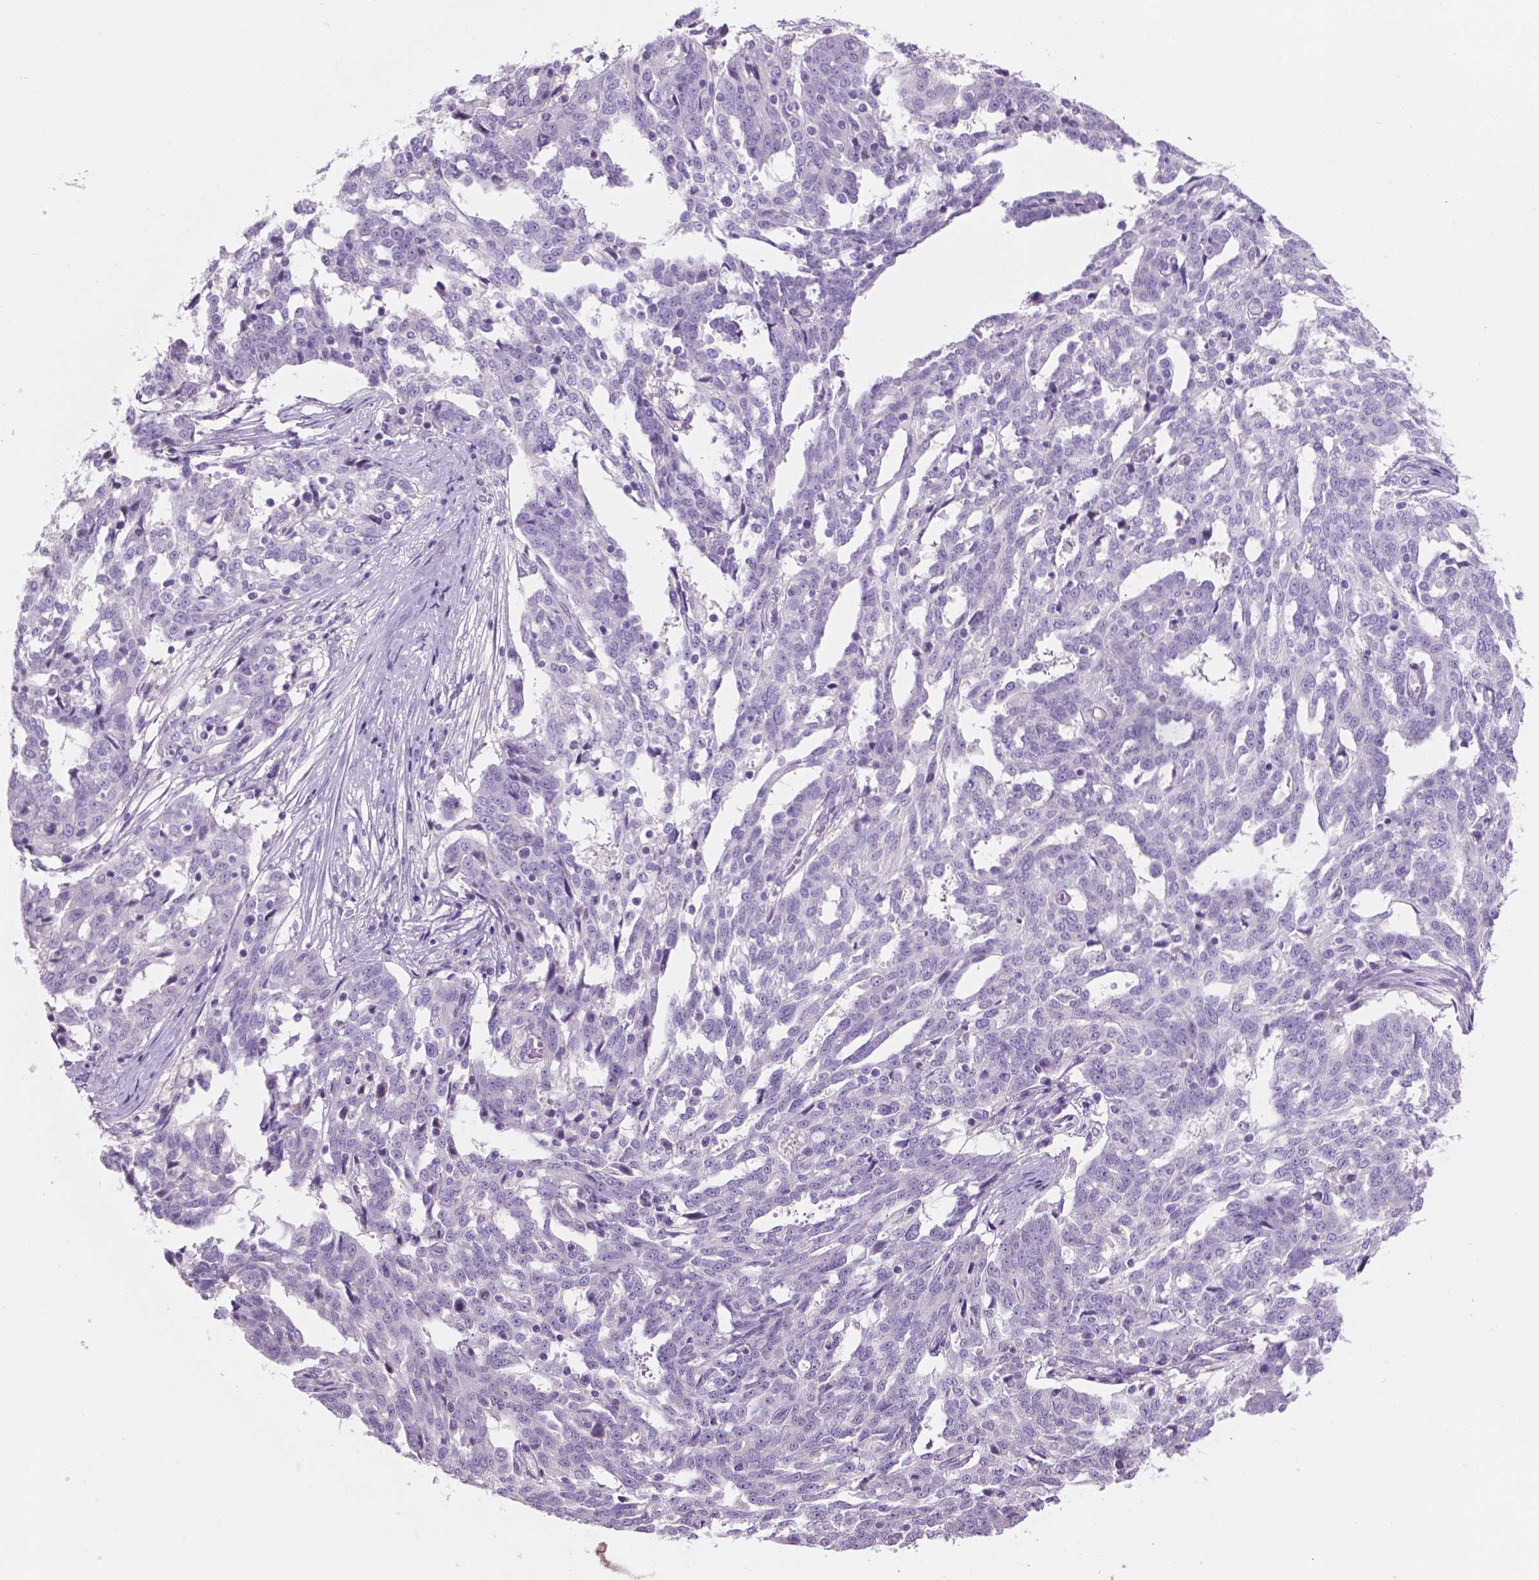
{"staining": {"intensity": "negative", "quantity": "none", "location": "none"}, "tissue": "ovarian cancer", "cell_type": "Tumor cells", "image_type": "cancer", "snomed": [{"axis": "morphology", "description": "Cystadenocarcinoma, serous, NOS"}, {"axis": "topography", "description": "Ovary"}], "caption": "Histopathology image shows no significant protein positivity in tumor cells of ovarian cancer. (IHC, brightfield microscopy, high magnification).", "gene": "SBSN", "patient": {"sex": "female", "age": 67}}